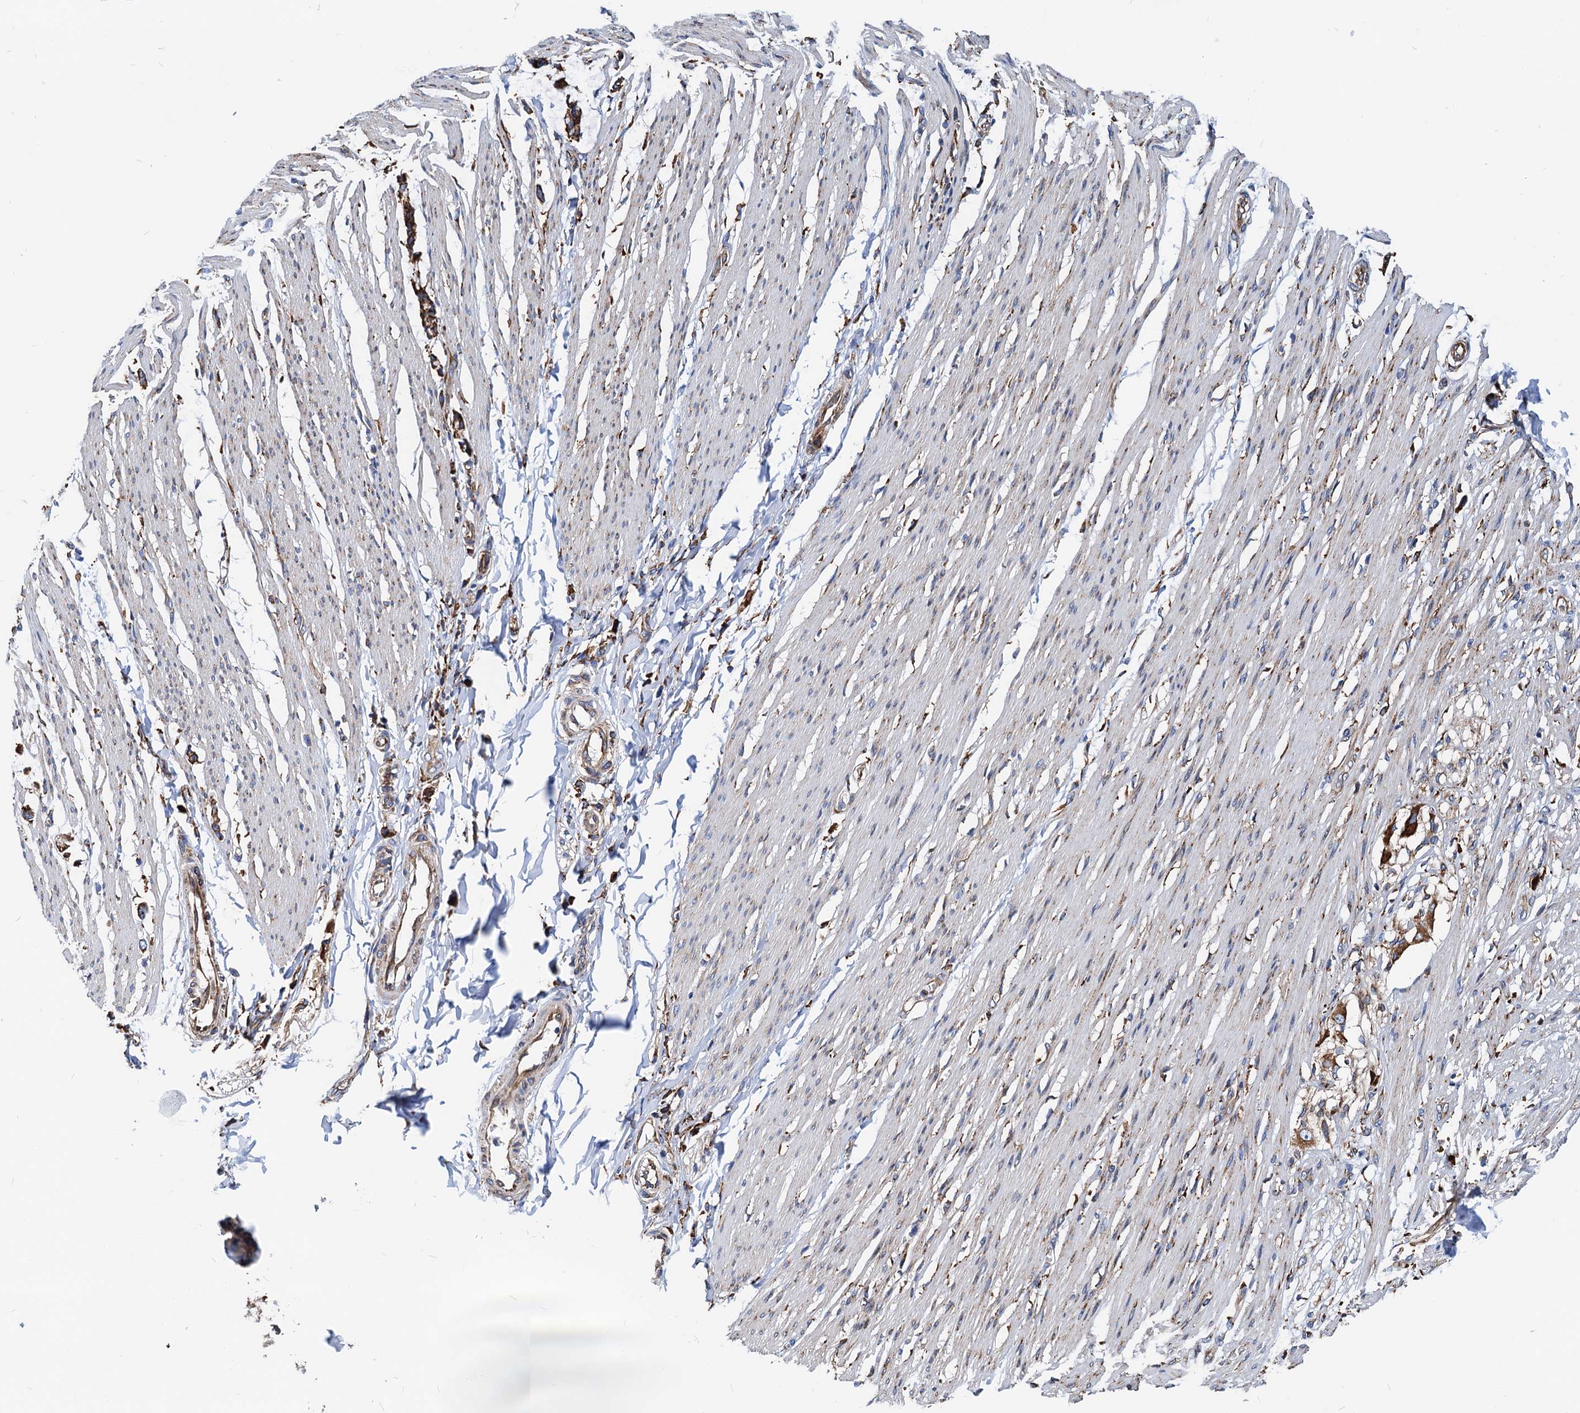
{"staining": {"intensity": "weak", "quantity": "25%-75%", "location": "cytoplasmic/membranous"}, "tissue": "smooth muscle", "cell_type": "Smooth muscle cells", "image_type": "normal", "snomed": [{"axis": "morphology", "description": "Normal tissue, NOS"}, {"axis": "morphology", "description": "Adenocarcinoma, NOS"}, {"axis": "topography", "description": "Colon"}, {"axis": "topography", "description": "Peripheral nerve tissue"}], "caption": "The photomicrograph reveals immunohistochemical staining of unremarkable smooth muscle. There is weak cytoplasmic/membranous expression is present in about 25%-75% of smooth muscle cells. (Stains: DAB in brown, nuclei in blue, Microscopy: brightfield microscopy at high magnification).", "gene": "HSPA5", "patient": {"sex": "male", "age": 14}}